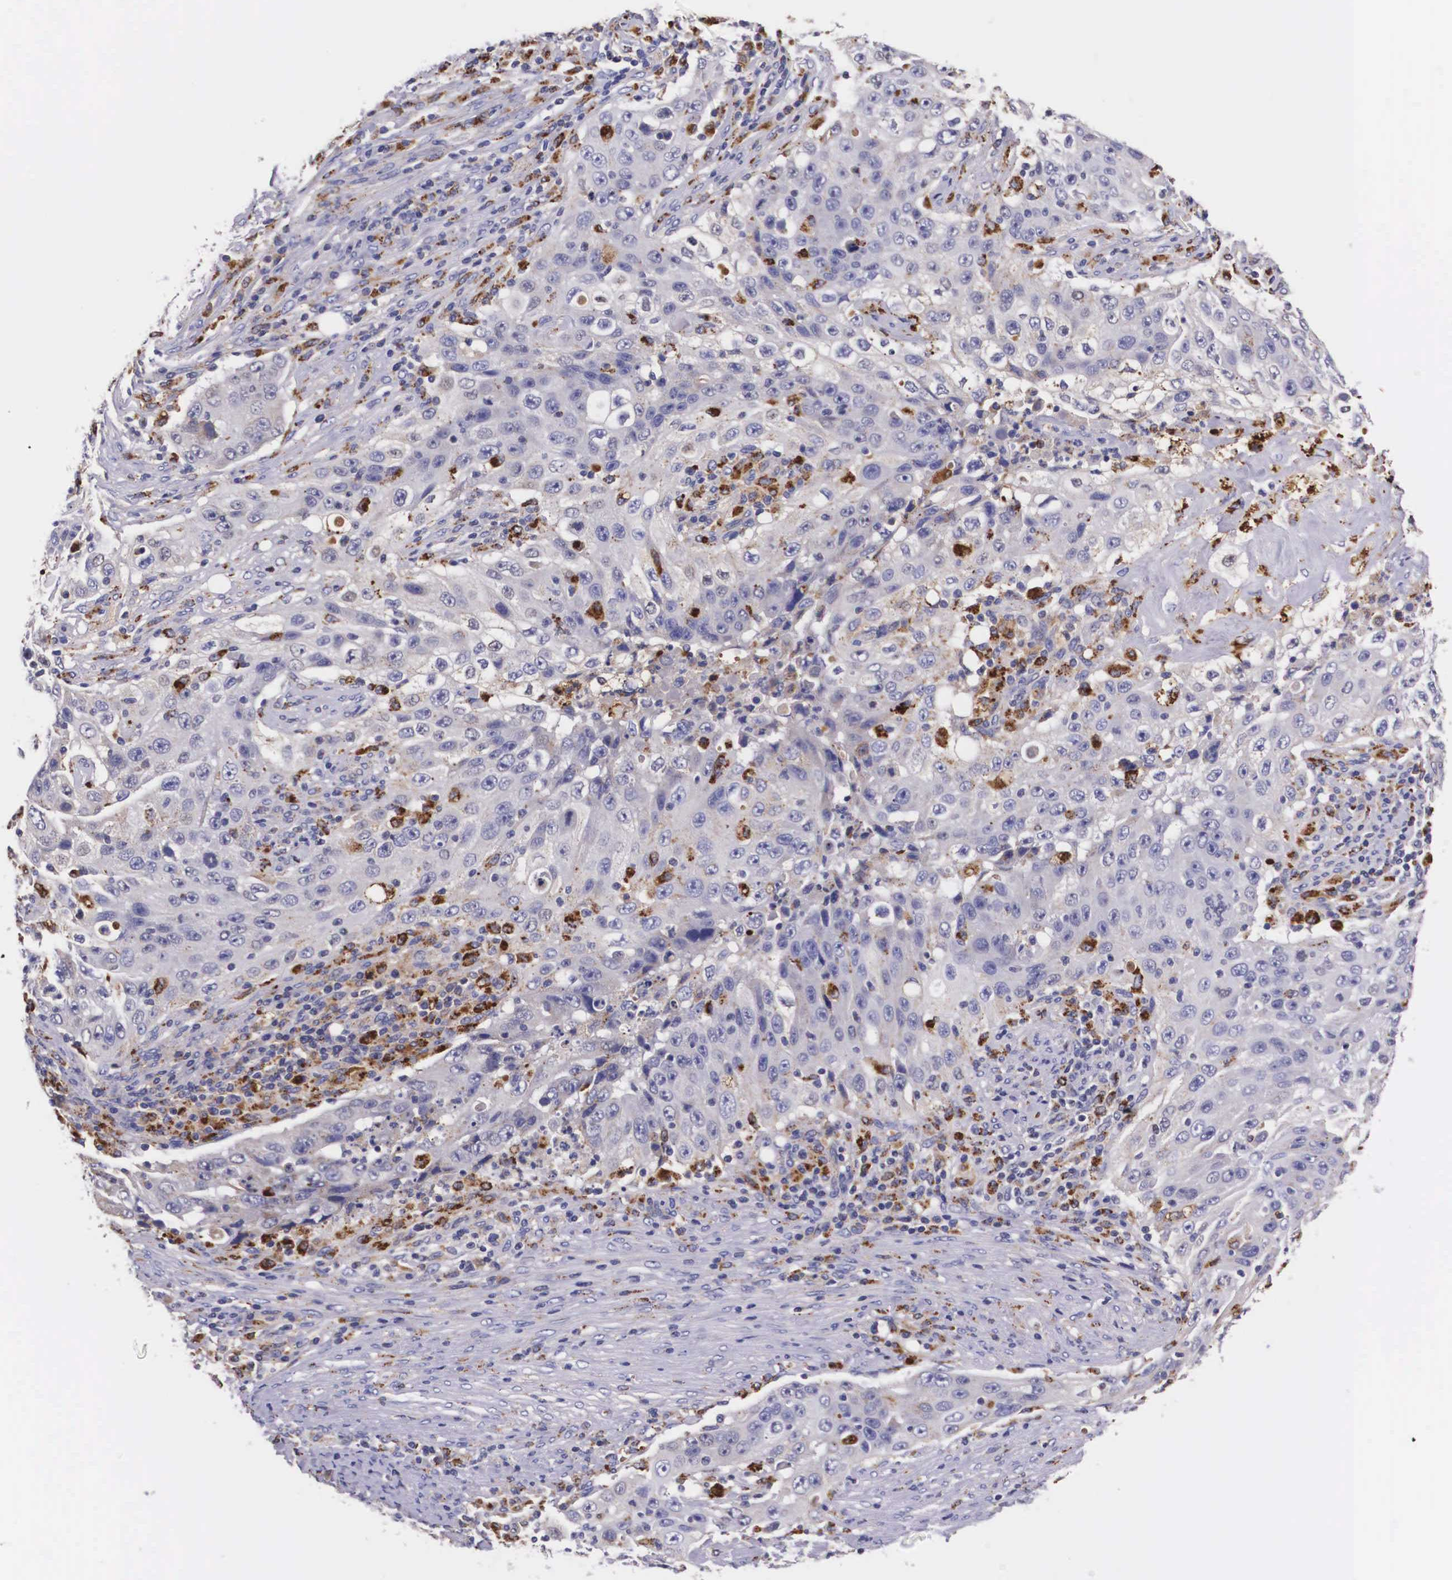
{"staining": {"intensity": "moderate", "quantity": "<25%", "location": "cytoplasmic/membranous"}, "tissue": "lung cancer", "cell_type": "Tumor cells", "image_type": "cancer", "snomed": [{"axis": "morphology", "description": "Squamous cell carcinoma, NOS"}, {"axis": "topography", "description": "Lung"}], "caption": "This micrograph shows immunohistochemistry (IHC) staining of squamous cell carcinoma (lung), with low moderate cytoplasmic/membranous expression in about <25% of tumor cells.", "gene": "NAGA", "patient": {"sex": "male", "age": 64}}